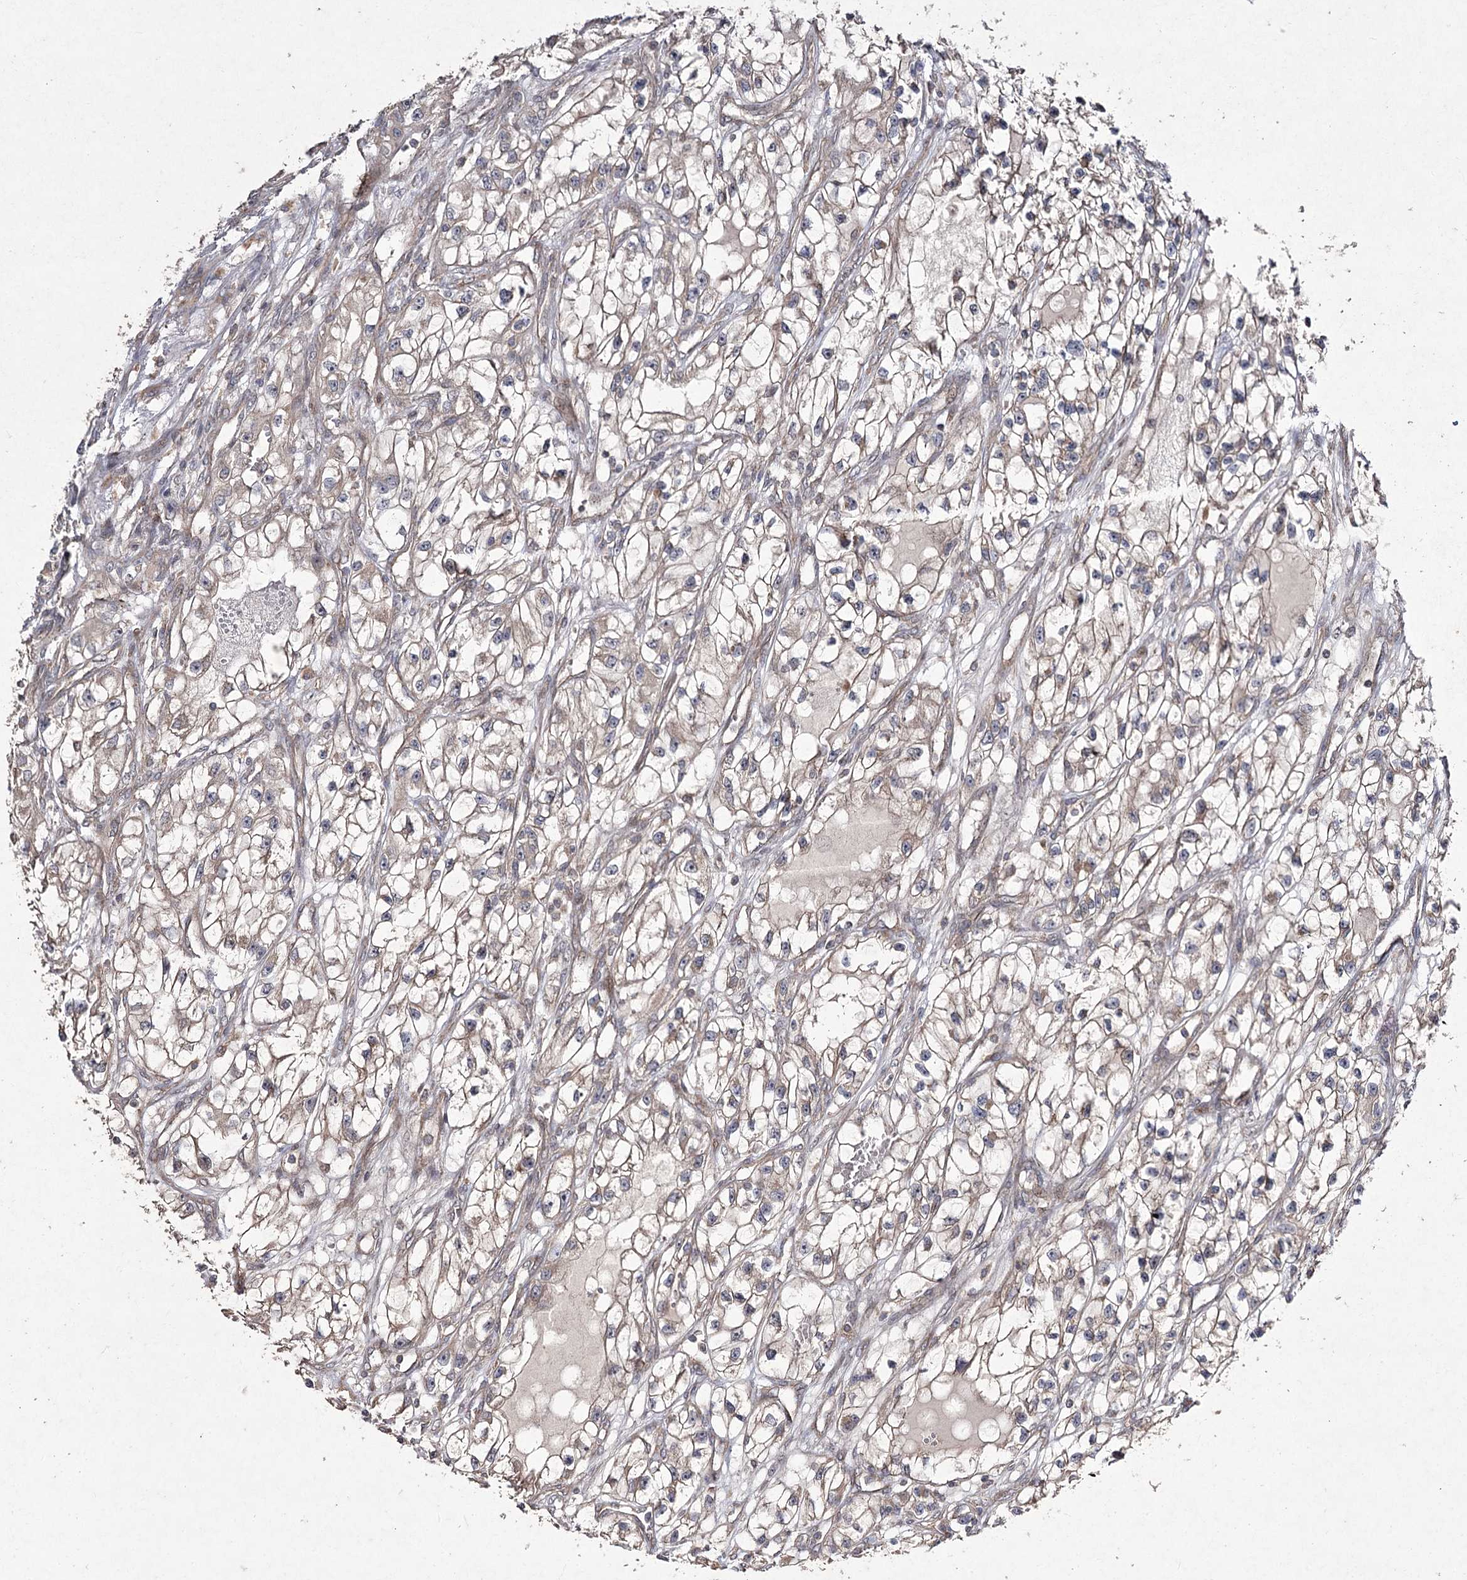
{"staining": {"intensity": "weak", "quantity": "<25%", "location": "cytoplasmic/membranous"}, "tissue": "renal cancer", "cell_type": "Tumor cells", "image_type": "cancer", "snomed": [{"axis": "morphology", "description": "Adenocarcinoma, NOS"}, {"axis": "topography", "description": "Kidney"}], "caption": "IHC image of neoplastic tissue: human renal cancer stained with DAB (3,3'-diaminobenzidine) displays no significant protein staining in tumor cells. (DAB immunohistochemistry with hematoxylin counter stain).", "gene": "FANCL", "patient": {"sex": "female", "age": 57}}